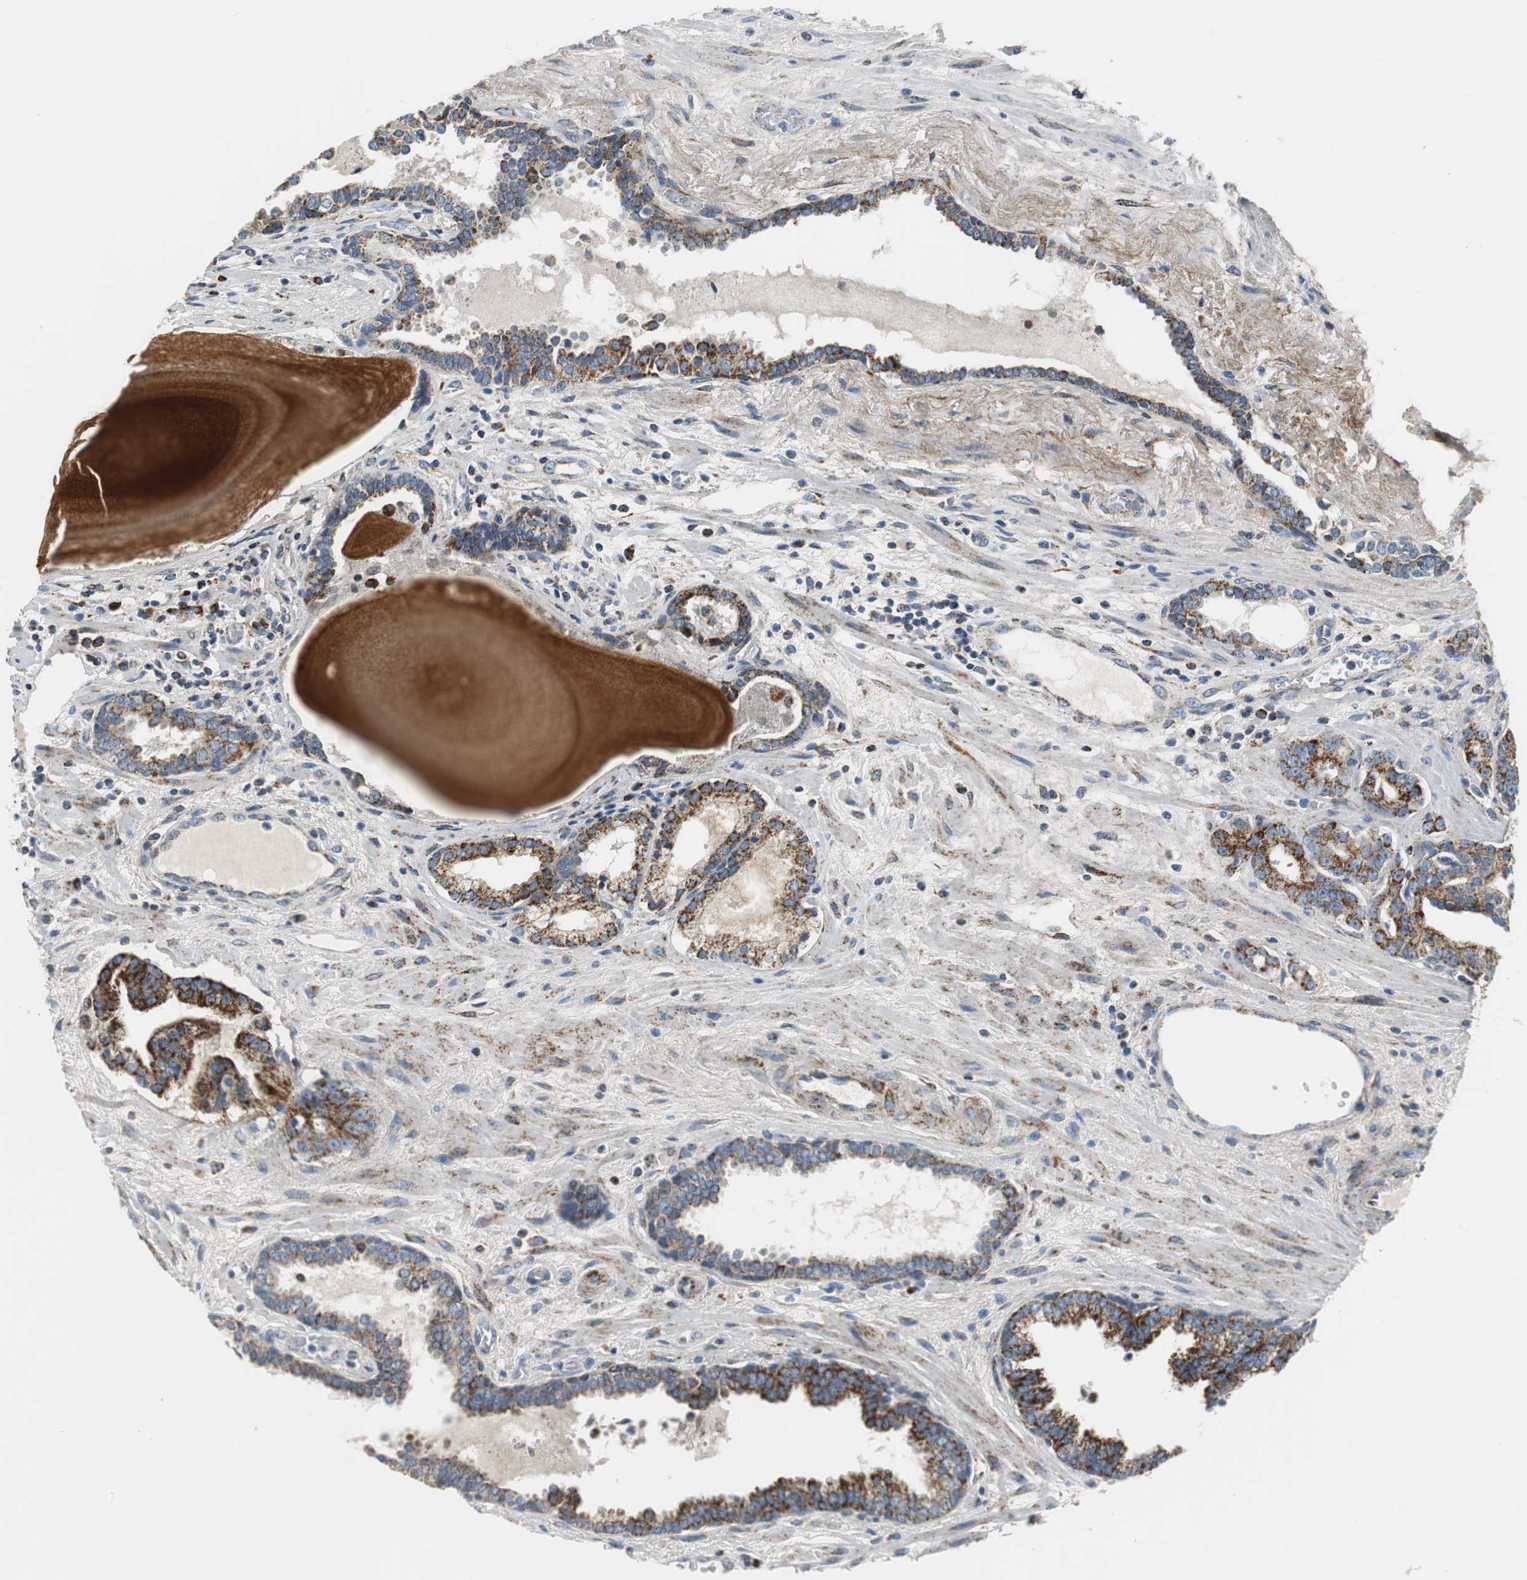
{"staining": {"intensity": "strong", "quantity": ">75%", "location": "cytoplasmic/membranous"}, "tissue": "prostate cancer", "cell_type": "Tumor cells", "image_type": "cancer", "snomed": [{"axis": "morphology", "description": "Adenocarcinoma, Low grade"}, {"axis": "topography", "description": "Prostate"}], "caption": "This image reveals prostate cancer stained with IHC to label a protein in brown. The cytoplasmic/membranous of tumor cells show strong positivity for the protein. Nuclei are counter-stained blue.", "gene": "C1QTNF7", "patient": {"sex": "male", "age": 63}}